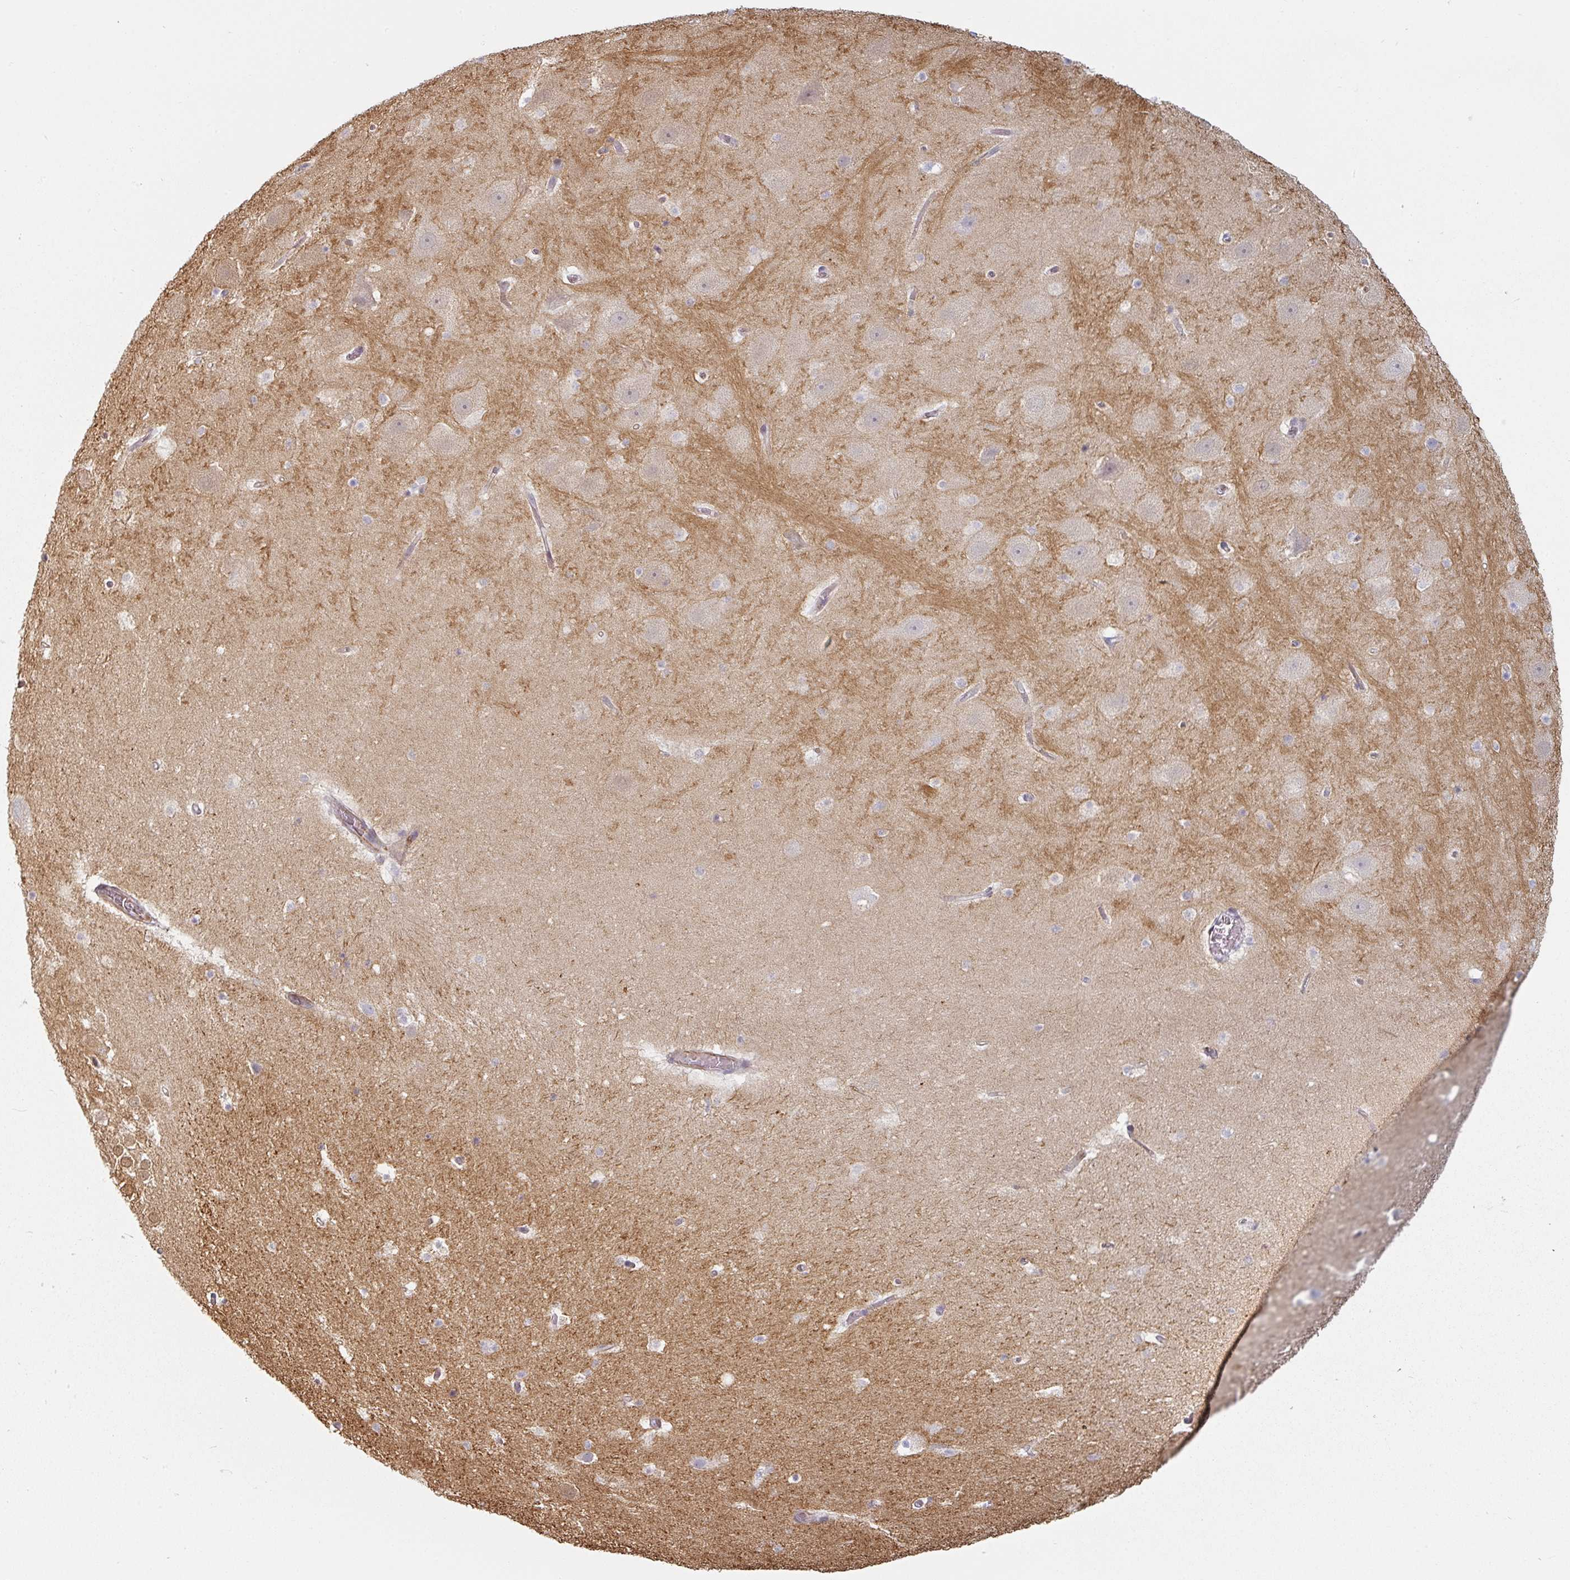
{"staining": {"intensity": "negative", "quantity": "none", "location": "none"}, "tissue": "hippocampus", "cell_type": "Glial cells", "image_type": "normal", "snomed": [{"axis": "morphology", "description": "Normal tissue, NOS"}, {"axis": "topography", "description": "Hippocampus"}], "caption": "Human hippocampus stained for a protein using immunohistochemistry shows no positivity in glial cells.", "gene": "CEP78", "patient": {"sex": "male", "age": 37}}